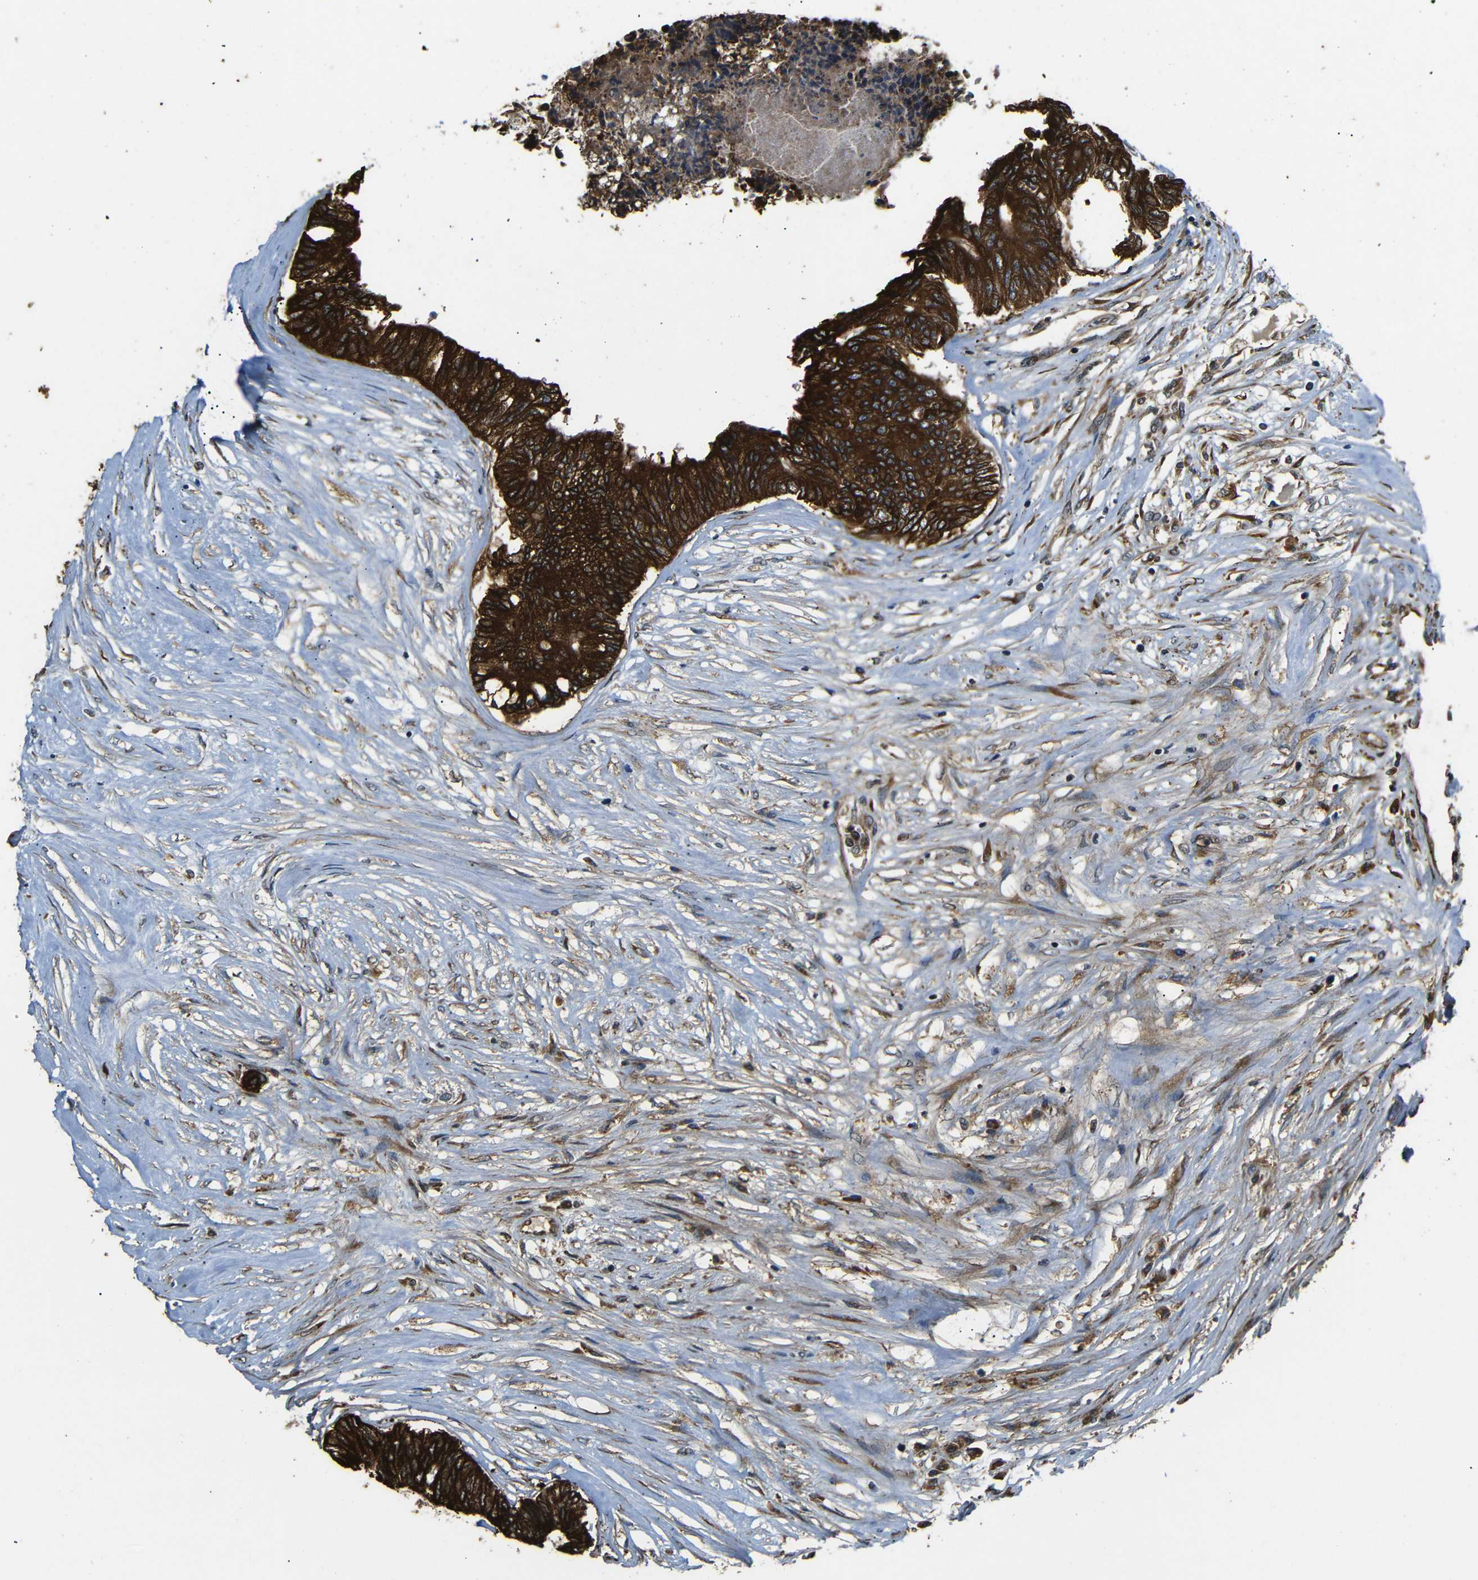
{"staining": {"intensity": "strong", "quantity": ">75%", "location": "cytoplasmic/membranous"}, "tissue": "colorectal cancer", "cell_type": "Tumor cells", "image_type": "cancer", "snomed": [{"axis": "morphology", "description": "Adenocarcinoma, NOS"}, {"axis": "topography", "description": "Rectum"}], "caption": "A micrograph of colorectal cancer (adenocarcinoma) stained for a protein exhibits strong cytoplasmic/membranous brown staining in tumor cells. (DAB (3,3'-diaminobenzidine) IHC, brown staining for protein, blue staining for nuclei).", "gene": "TRPC1", "patient": {"sex": "male", "age": 63}}